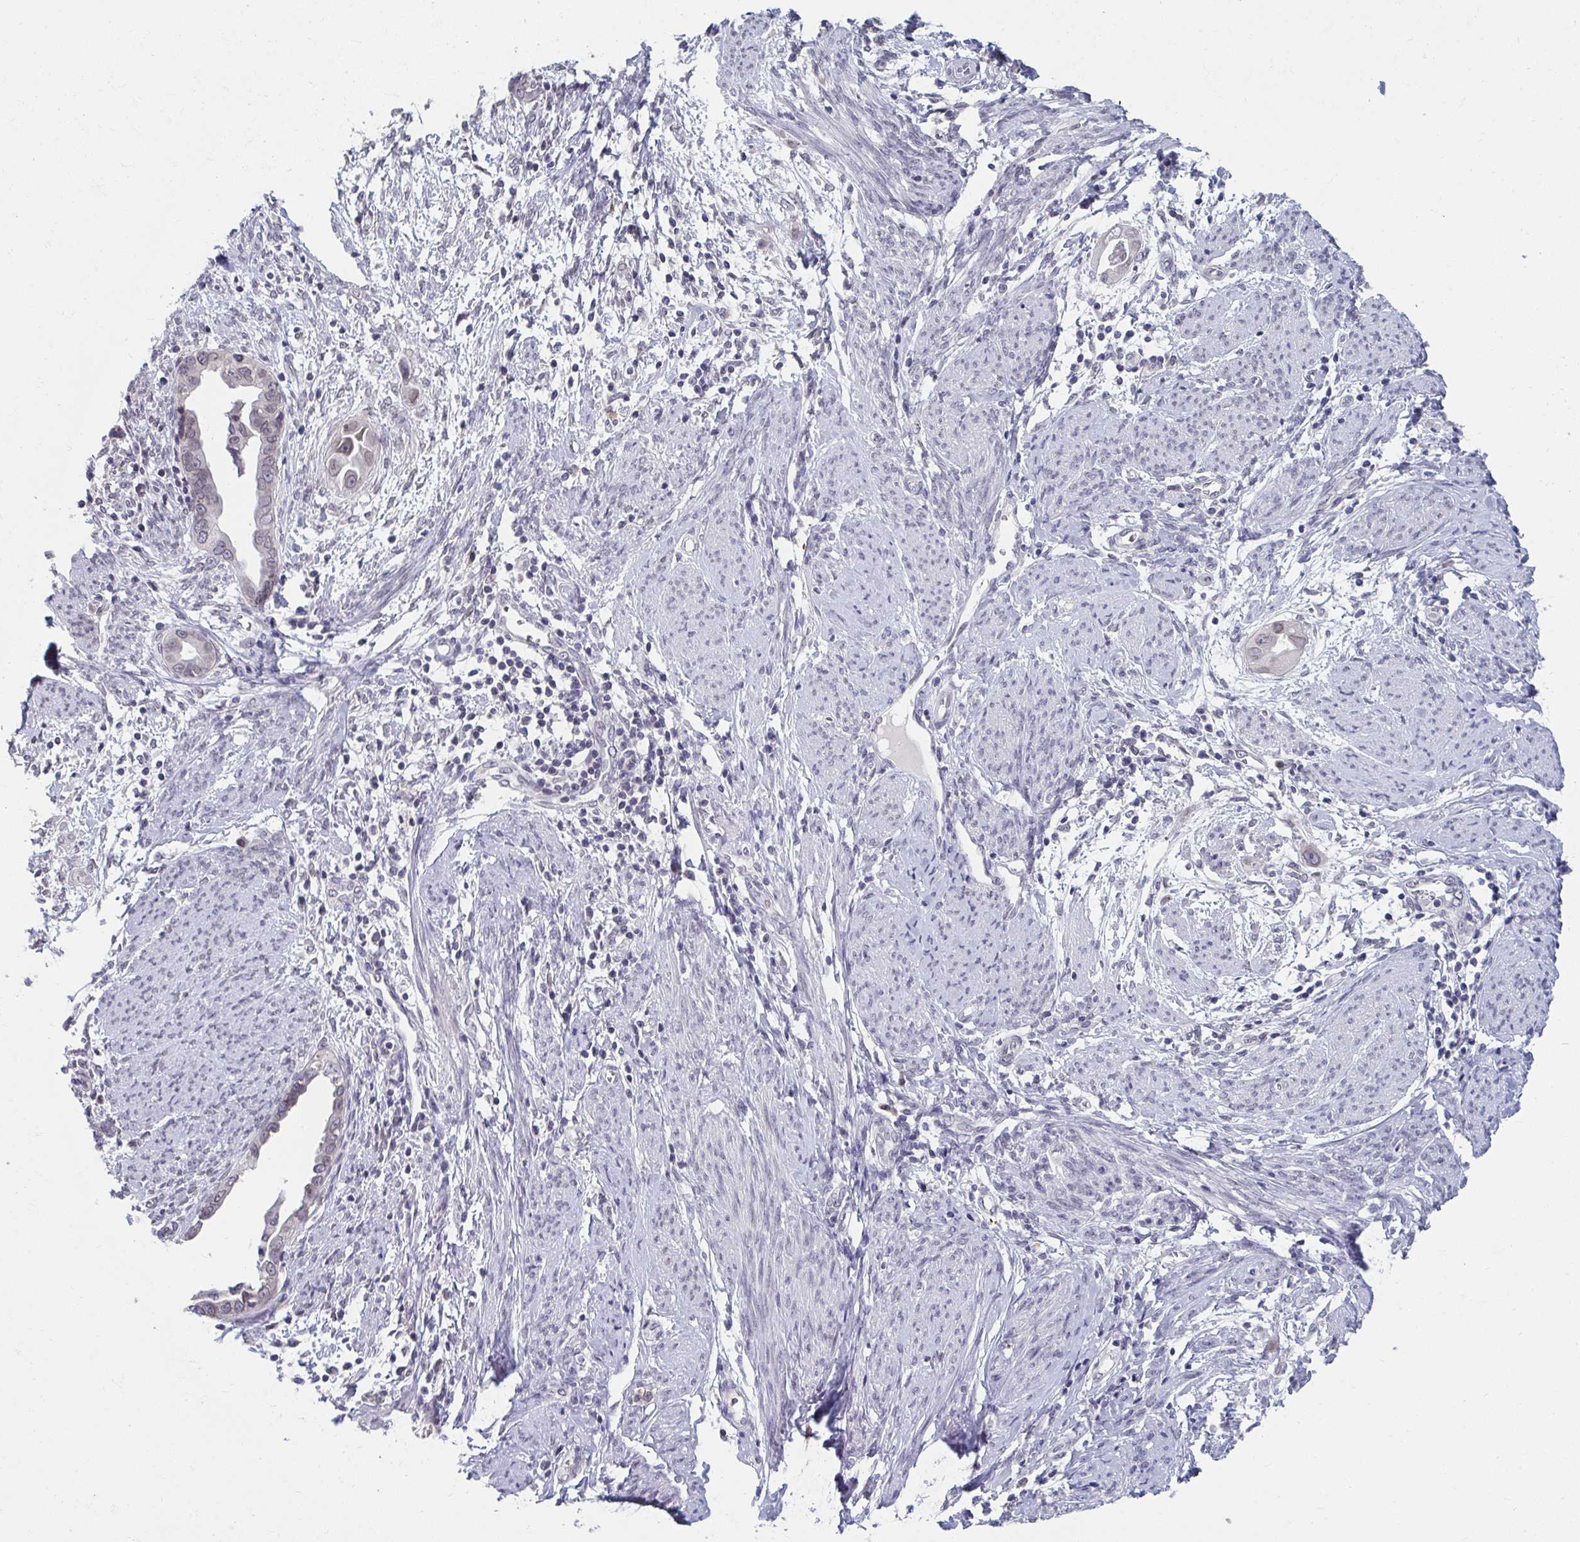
{"staining": {"intensity": "negative", "quantity": "none", "location": "none"}, "tissue": "endometrial cancer", "cell_type": "Tumor cells", "image_type": "cancer", "snomed": [{"axis": "morphology", "description": "Adenocarcinoma, NOS"}, {"axis": "topography", "description": "Endometrium"}], "caption": "High magnification brightfield microscopy of endometrial adenocarcinoma stained with DAB (brown) and counterstained with hematoxylin (blue): tumor cells show no significant positivity.", "gene": "NUP133", "patient": {"sex": "female", "age": 57}}